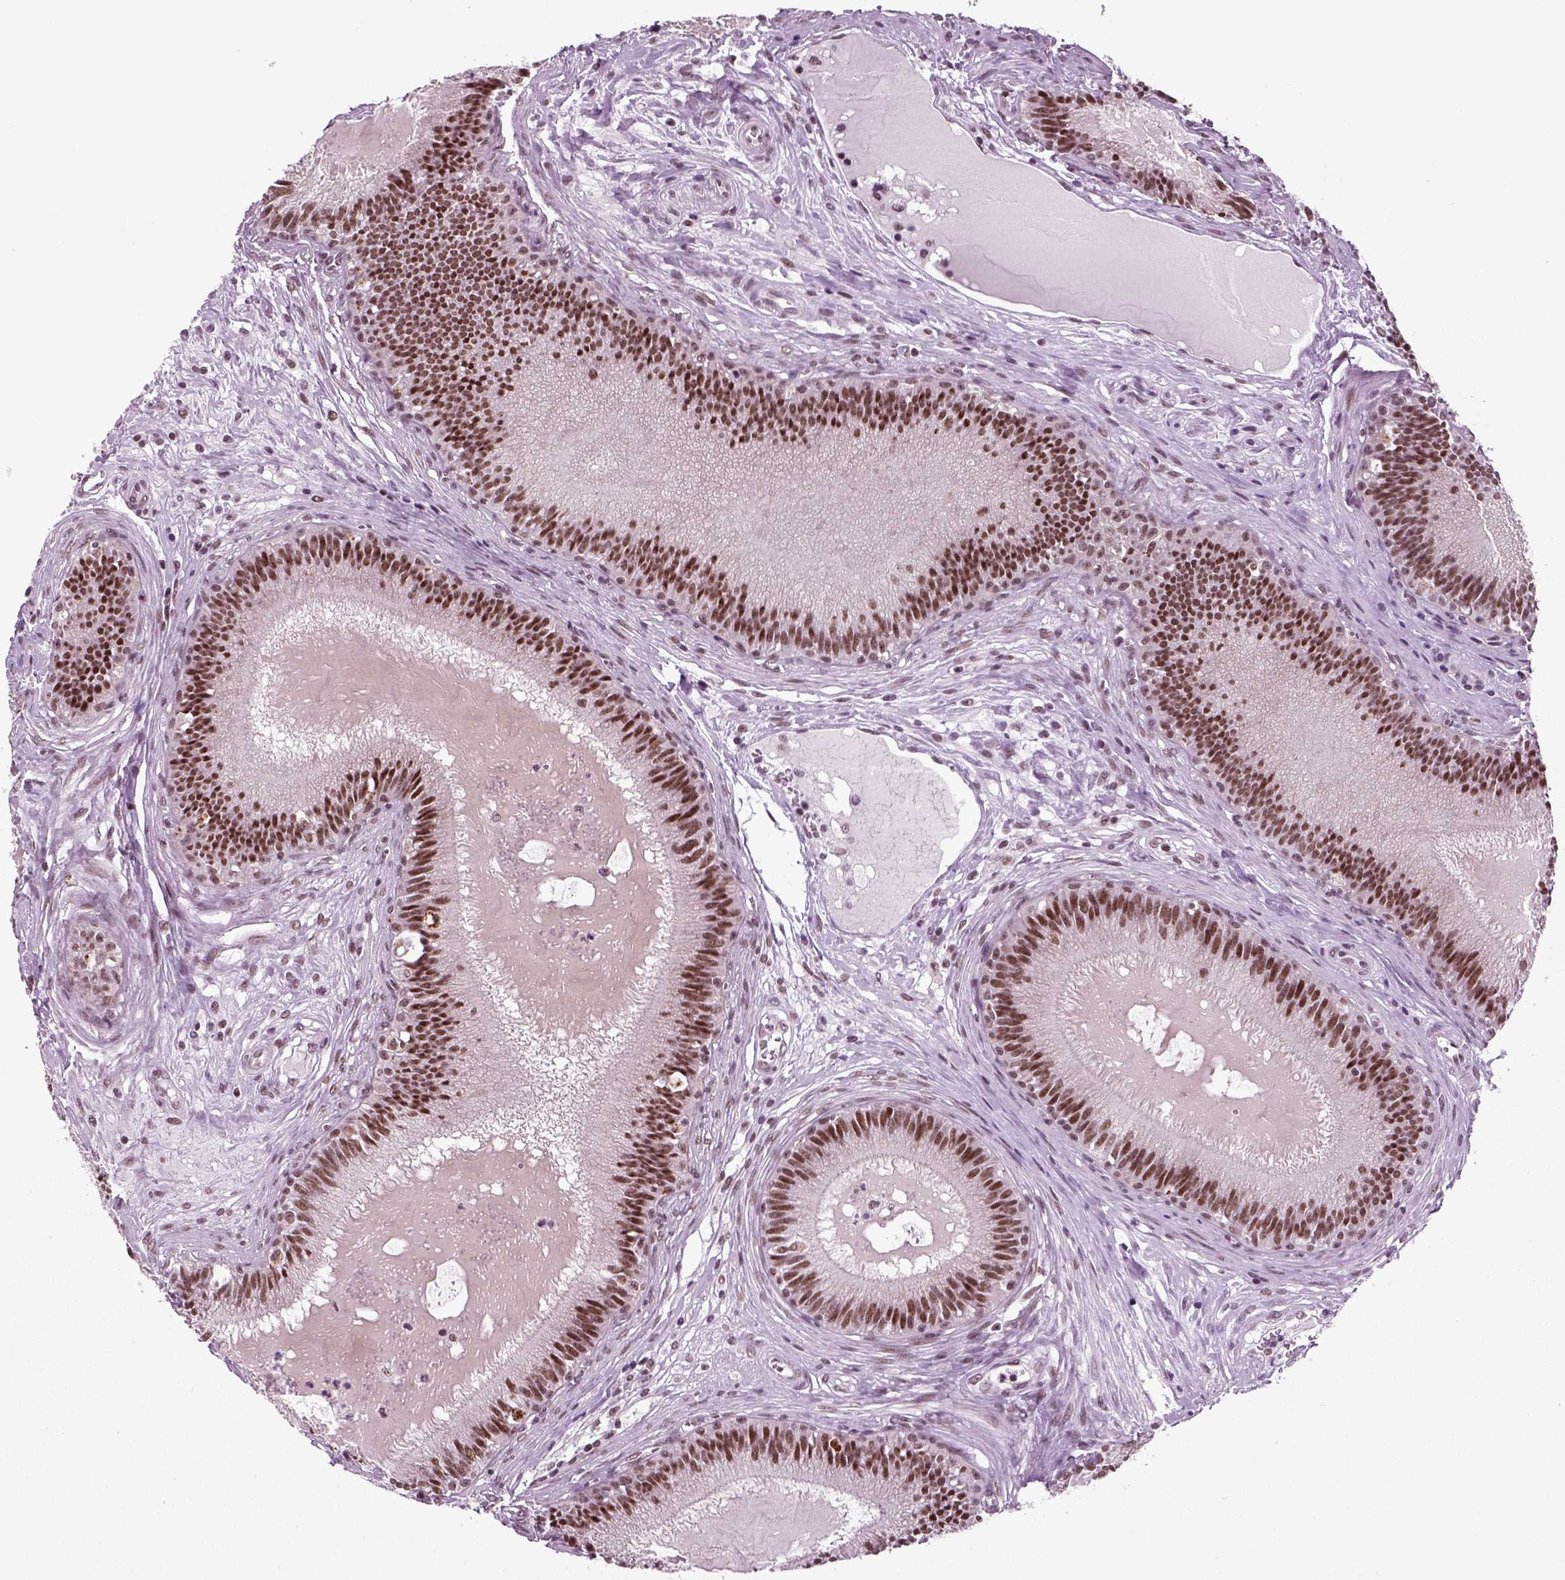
{"staining": {"intensity": "moderate", "quantity": ">75%", "location": "nuclear"}, "tissue": "epididymis", "cell_type": "Glandular cells", "image_type": "normal", "snomed": [{"axis": "morphology", "description": "Normal tissue, NOS"}, {"axis": "topography", "description": "Epididymis"}], "caption": "The image shows immunohistochemical staining of unremarkable epididymis. There is moderate nuclear positivity is seen in about >75% of glandular cells.", "gene": "RCOR3", "patient": {"sex": "male", "age": 27}}